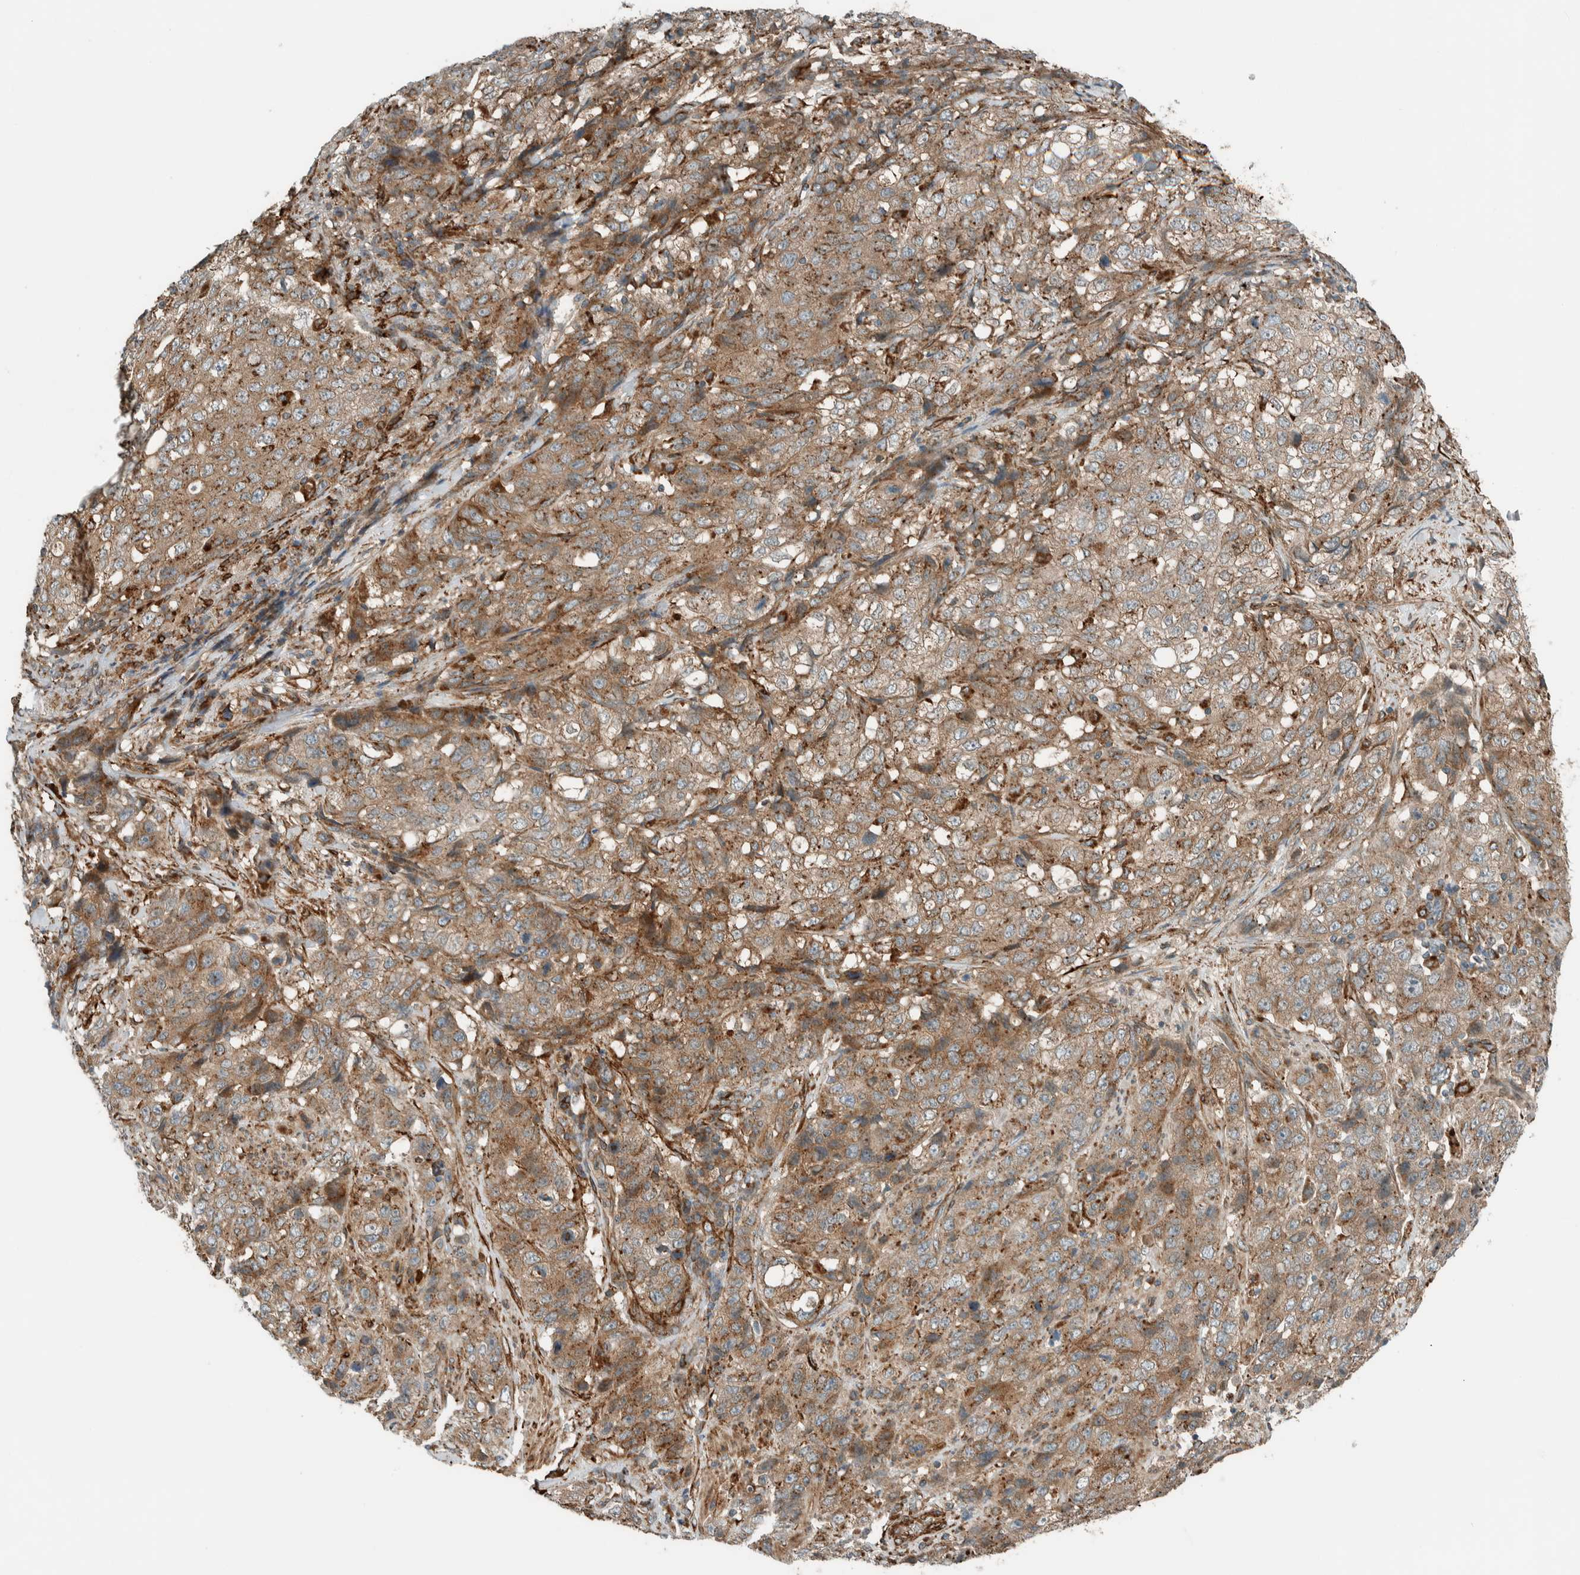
{"staining": {"intensity": "moderate", "quantity": "25%-75%", "location": "cytoplasmic/membranous"}, "tissue": "stomach cancer", "cell_type": "Tumor cells", "image_type": "cancer", "snomed": [{"axis": "morphology", "description": "Adenocarcinoma, NOS"}, {"axis": "topography", "description": "Stomach"}], "caption": "Adenocarcinoma (stomach) stained with a protein marker displays moderate staining in tumor cells.", "gene": "EXOC7", "patient": {"sex": "male", "age": 48}}